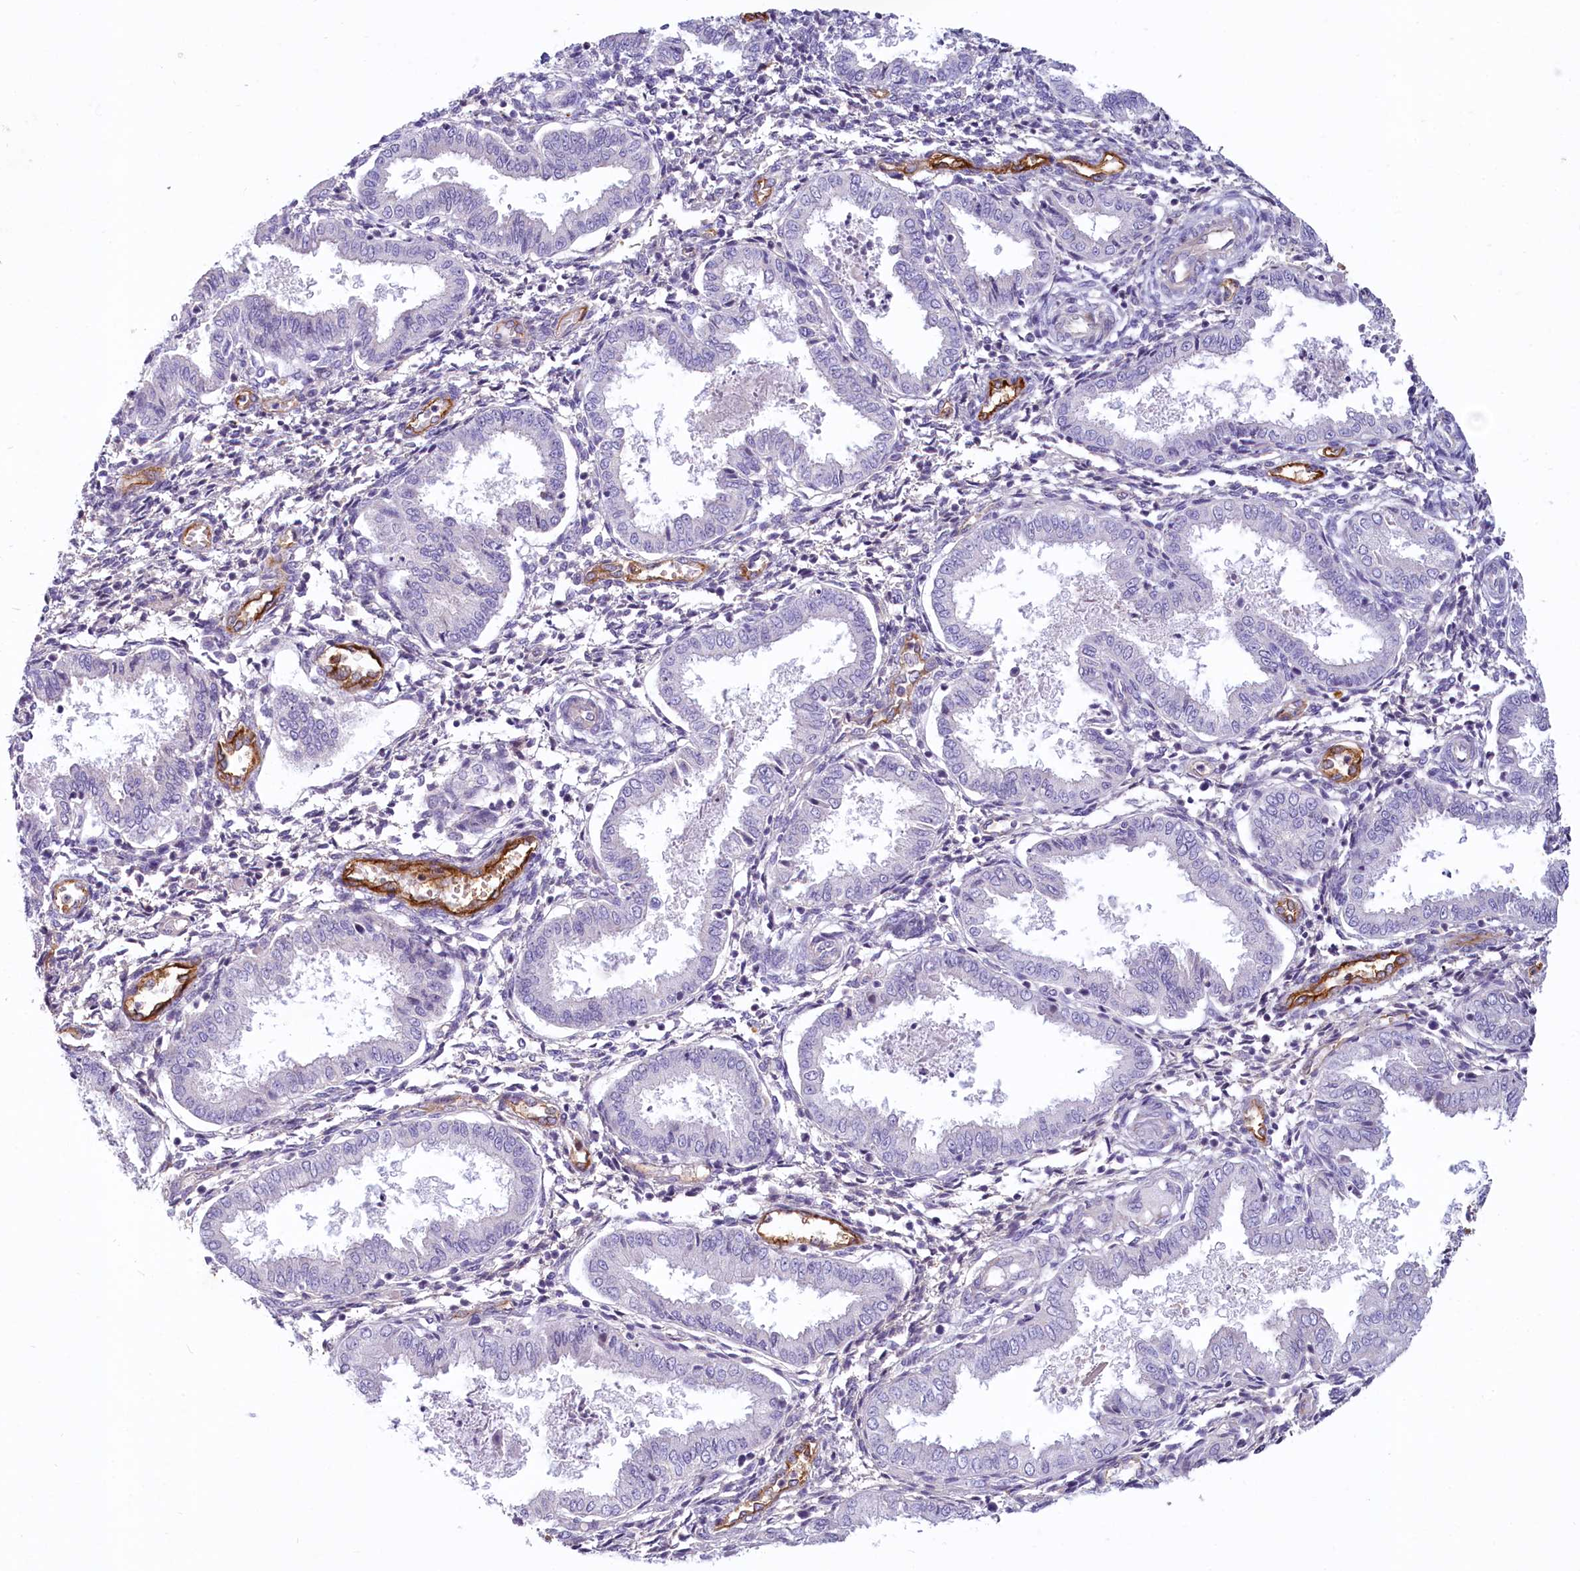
{"staining": {"intensity": "negative", "quantity": "none", "location": "none"}, "tissue": "endometrium", "cell_type": "Cells in endometrial stroma", "image_type": "normal", "snomed": [{"axis": "morphology", "description": "Normal tissue, NOS"}, {"axis": "topography", "description": "Endometrium"}], "caption": "The histopathology image demonstrates no significant expression in cells in endometrial stroma of endometrium.", "gene": "PROCR", "patient": {"sex": "female", "age": 33}}